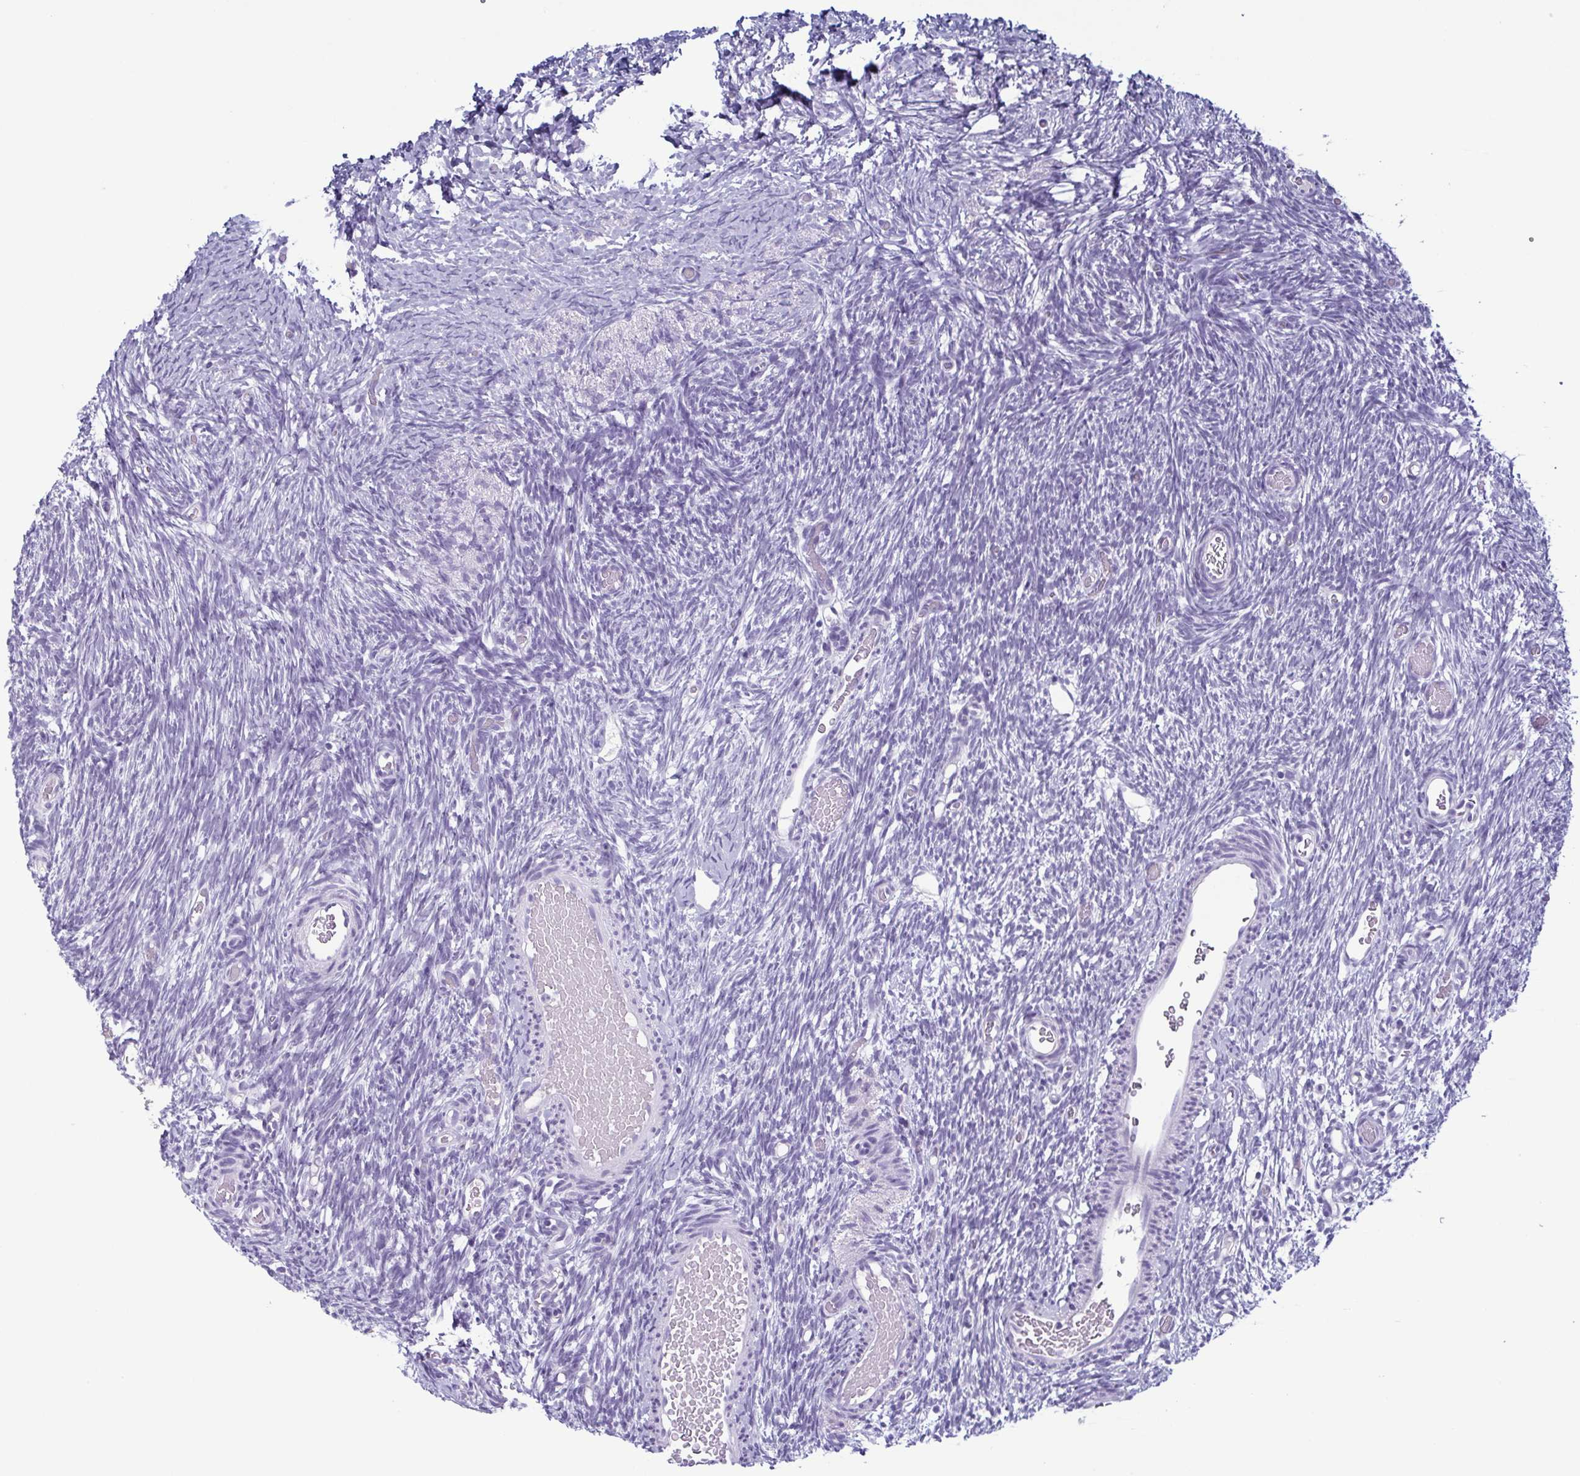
{"staining": {"intensity": "negative", "quantity": "none", "location": "none"}, "tissue": "ovary", "cell_type": "Follicle cells", "image_type": "normal", "snomed": [{"axis": "morphology", "description": "Normal tissue, NOS"}, {"axis": "topography", "description": "Ovary"}], "caption": "IHC image of normal ovary: human ovary stained with DAB shows no significant protein staining in follicle cells. (Brightfield microscopy of DAB (3,3'-diaminobenzidine) IHC at high magnification).", "gene": "KRT10", "patient": {"sex": "female", "age": 39}}